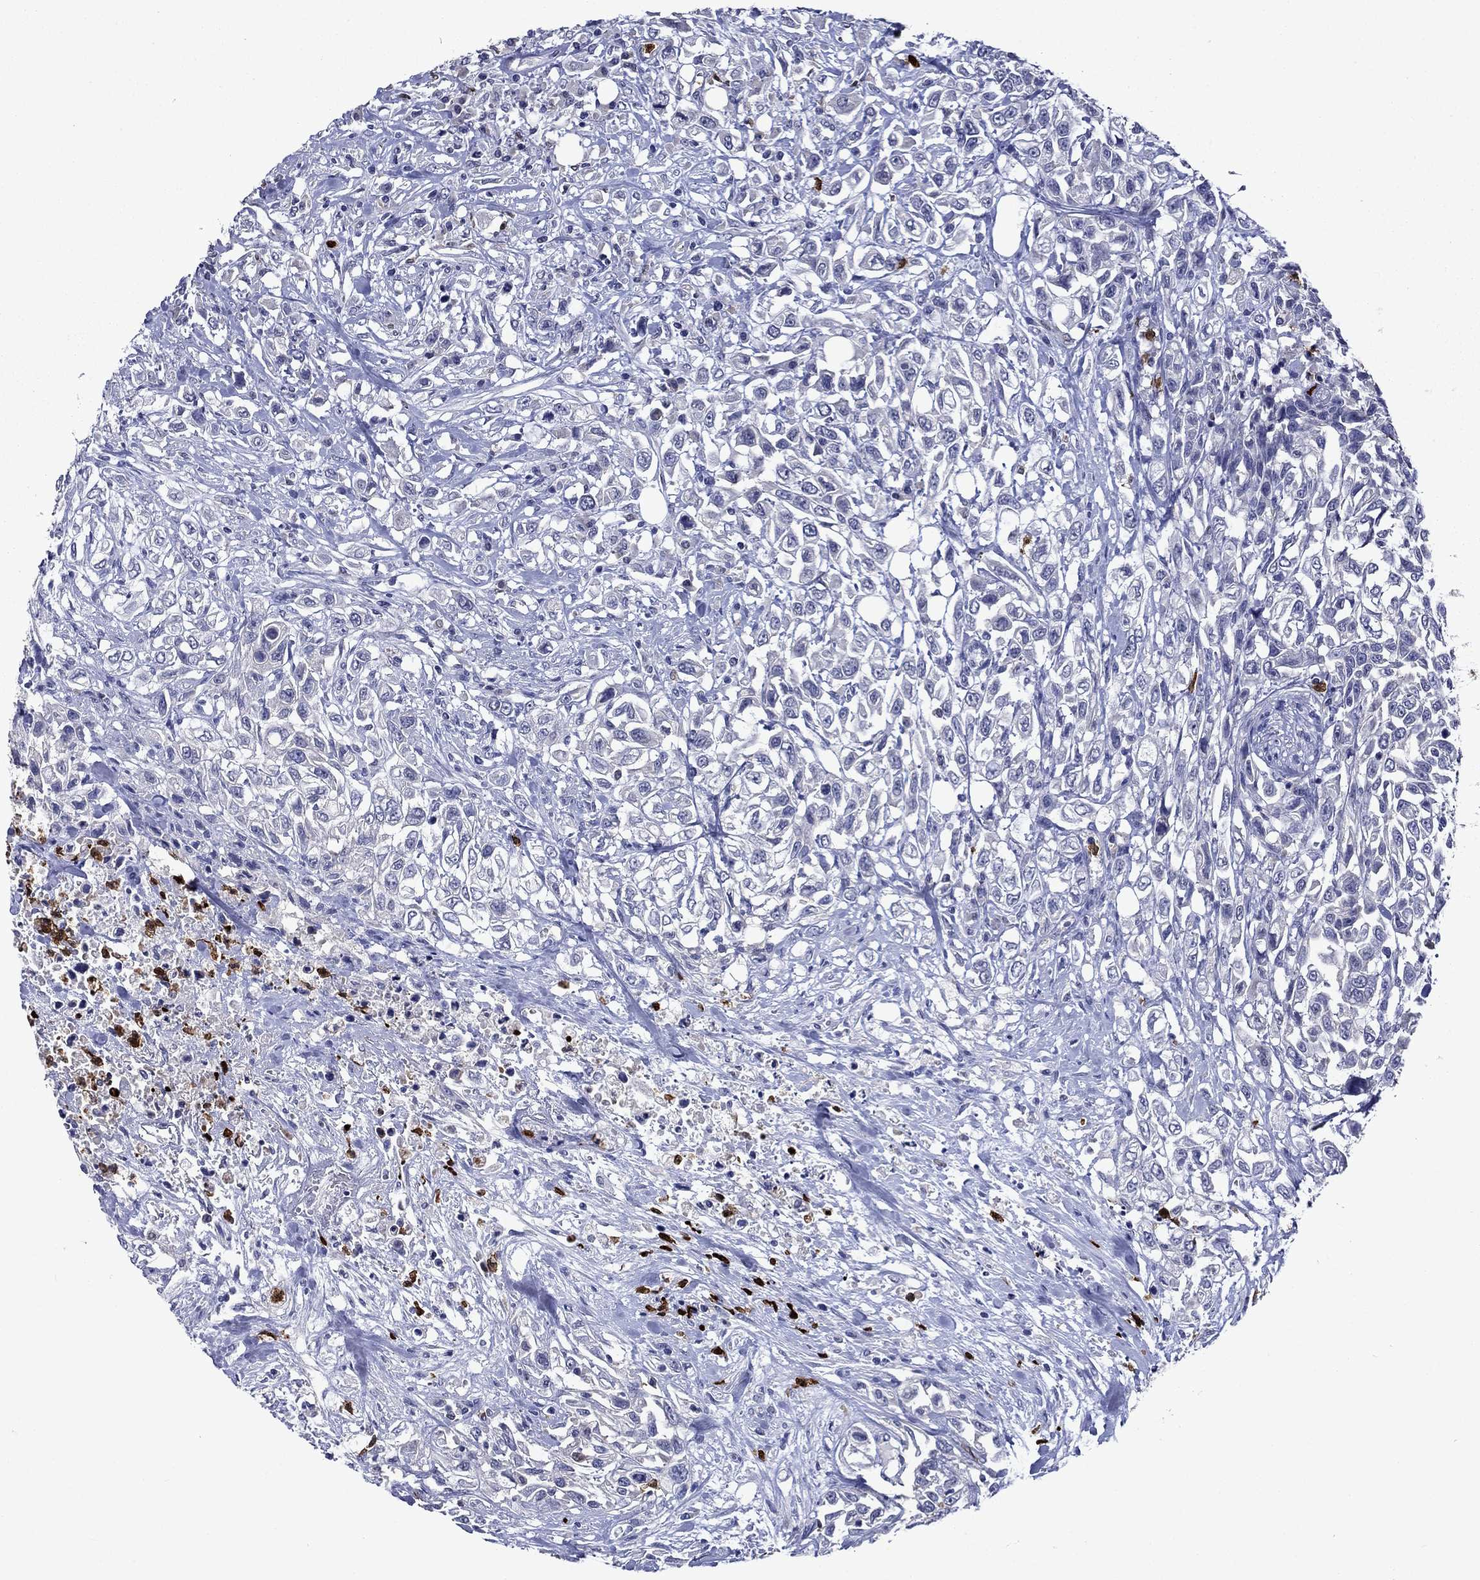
{"staining": {"intensity": "negative", "quantity": "none", "location": "none"}, "tissue": "urothelial cancer", "cell_type": "Tumor cells", "image_type": "cancer", "snomed": [{"axis": "morphology", "description": "Urothelial carcinoma, High grade"}, {"axis": "topography", "description": "Urinary bladder"}], "caption": "The image displays no significant expression in tumor cells of urothelial cancer.", "gene": "IRF5", "patient": {"sex": "female", "age": 56}}